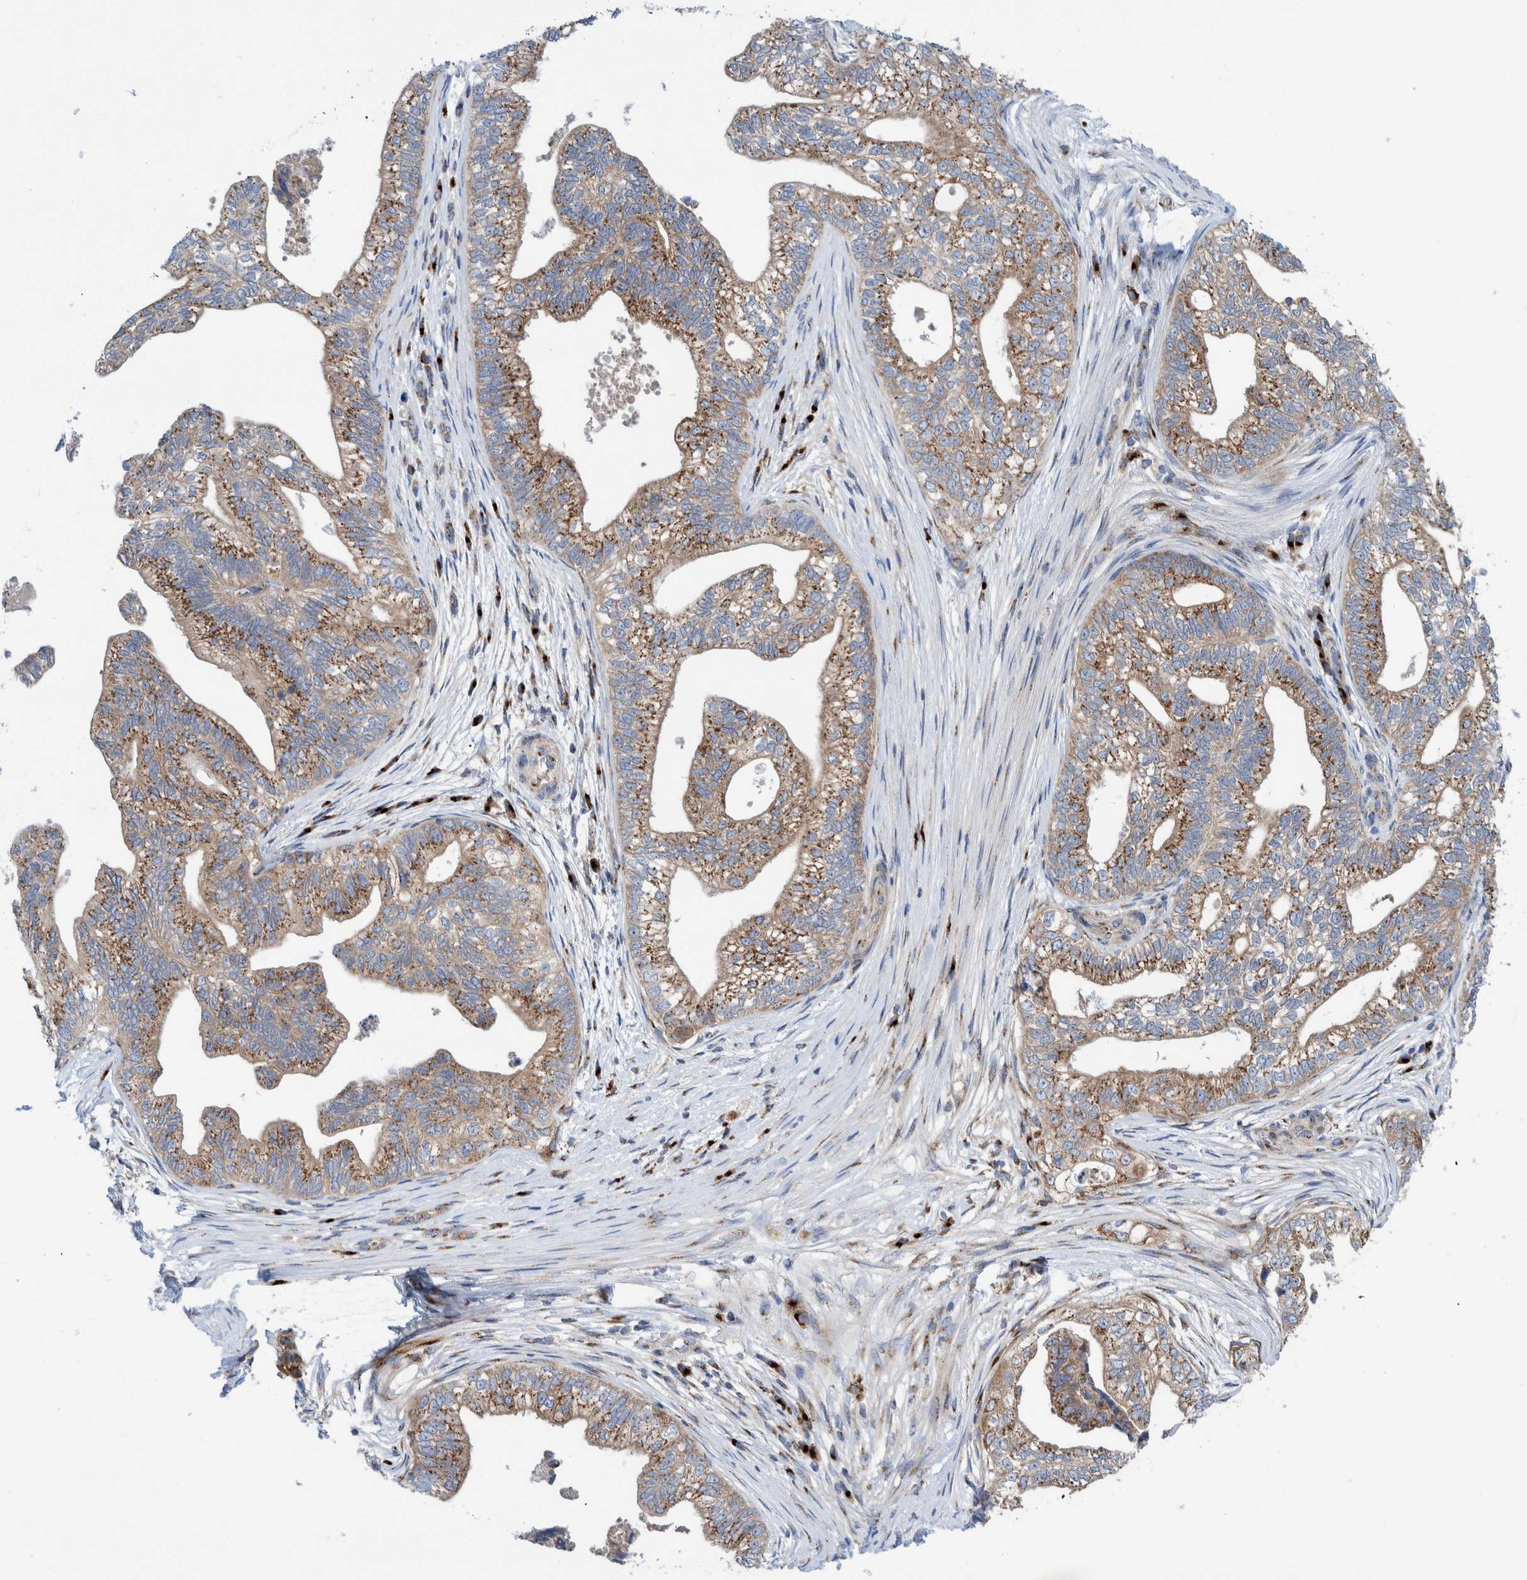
{"staining": {"intensity": "moderate", "quantity": ">75%", "location": "cytoplasmic/membranous"}, "tissue": "pancreatic cancer", "cell_type": "Tumor cells", "image_type": "cancer", "snomed": [{"axis": "morphology", "description": "Adenocarcinoma, NOS"}, {"axis": "topography", "description": "Pancreas"}], "caption": "Protein staining of pancreatic adenocarcinoma tissue shows moderate cytoplasmic/membranous positivity in approximately >75% of tumor cells.", "gene": "TRIM58", "patient": {"sex": "male", "age": 72}}